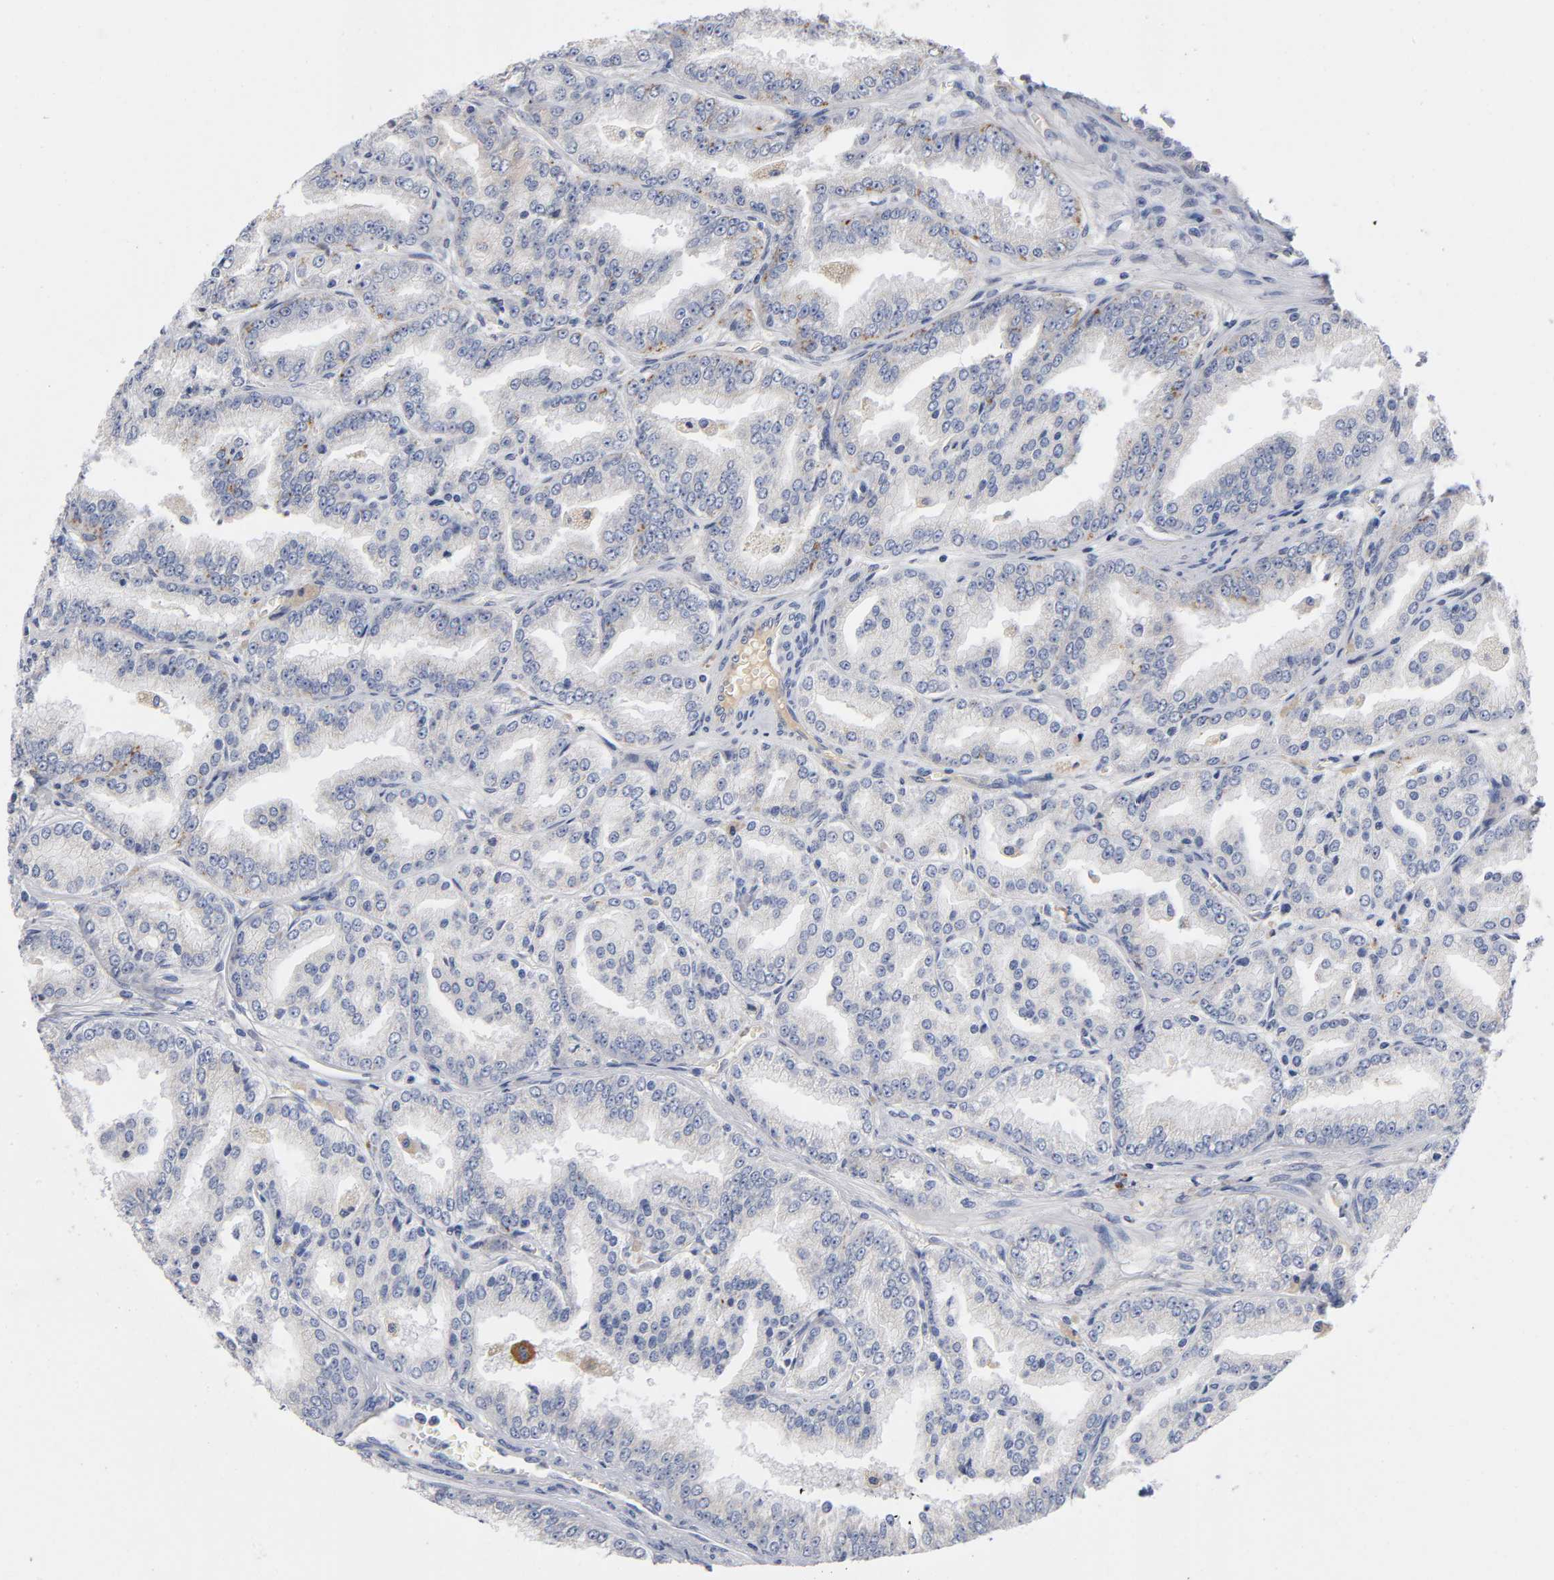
{"staining": {"intensity": "weak", "quantity": "<25%", "location": "cytoplasmic/membranous"}, "tissue": "prostate cancer", "cell_type": "Tumor cells", "image_type": "cancer", "snomed": [{"axis": "morphology", "description": "Adenocarcinoma, High grade"}, {"axis": "topography", "description": "Prostate"}], "caption": "A photomicrograph of prostate cancer (adenocarcinoma (high-grade)) stained for a protein demonstrates no brown staining in tumor cells. The staining is performed using DAB (3,3'-diaminobenzidine) brown chromogen with nuclei counter-stained in using hematoxylin.", "gene": "NOVA1", "patient": {"sex": "male", "age": 61}}